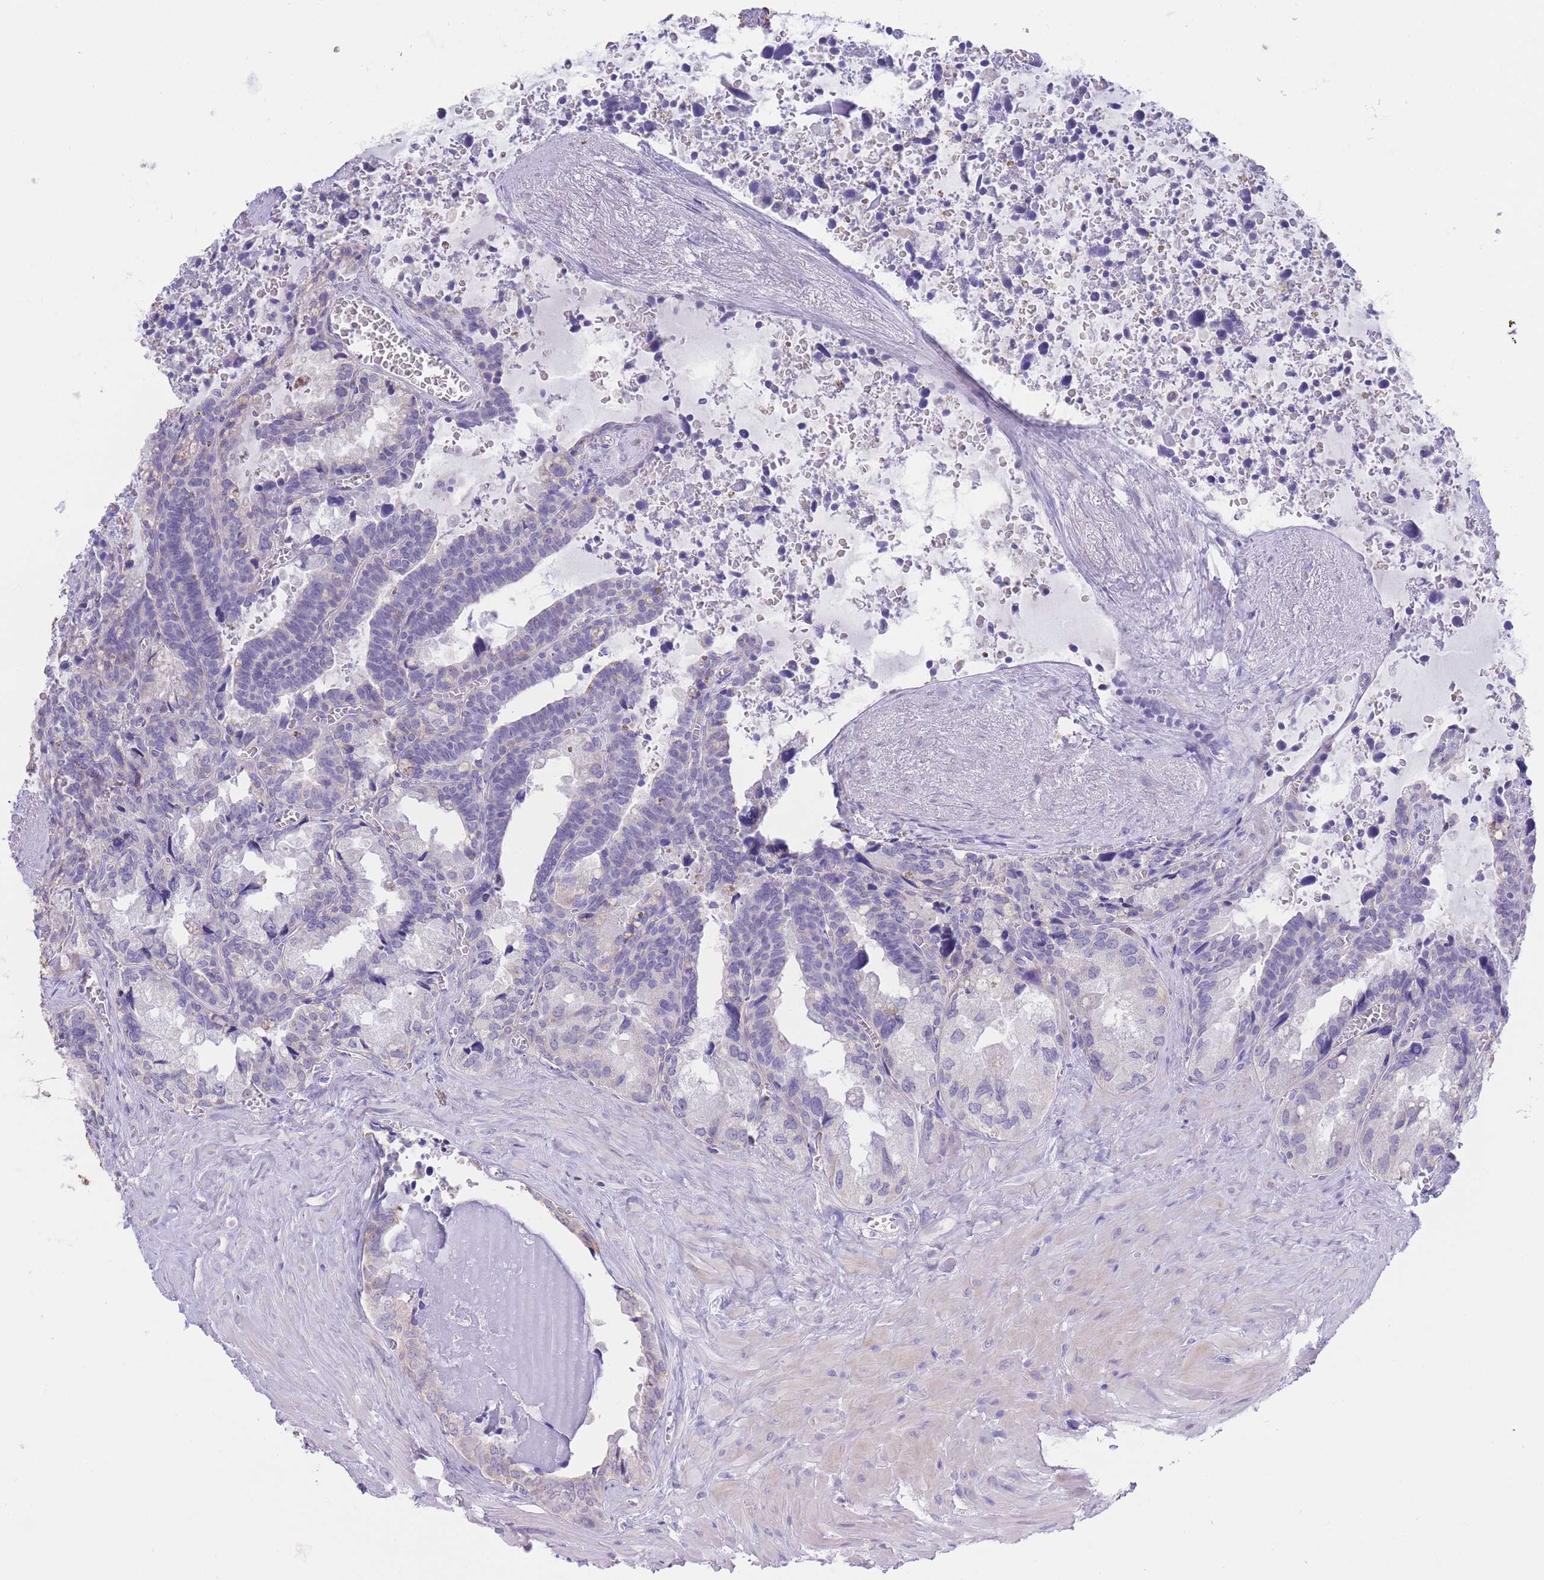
{"staining": {"intensity": "negative", "quantity": "none", "location": "none"}, "tissue": "seminal vesicle", "cell_type": "Glandular cells", "image_type": "normal", "snomed": [{"axis": "morphology", "description": "Normal tissue, NOS"}, {"axis": "topography", "description": "Seminal veicle"}], "caption": "Glandular cells are negative for brown protein staining in normal seminal vesicle. The staining was performed using DAB (3,3'-diaminobenzidine) to visualize the protein expression in brown, while the nuclei were stained in blue with hematoxylin (Magnification: 20x).", "gene": "CD37", "patient": {"sex": "male", "age": 68}}